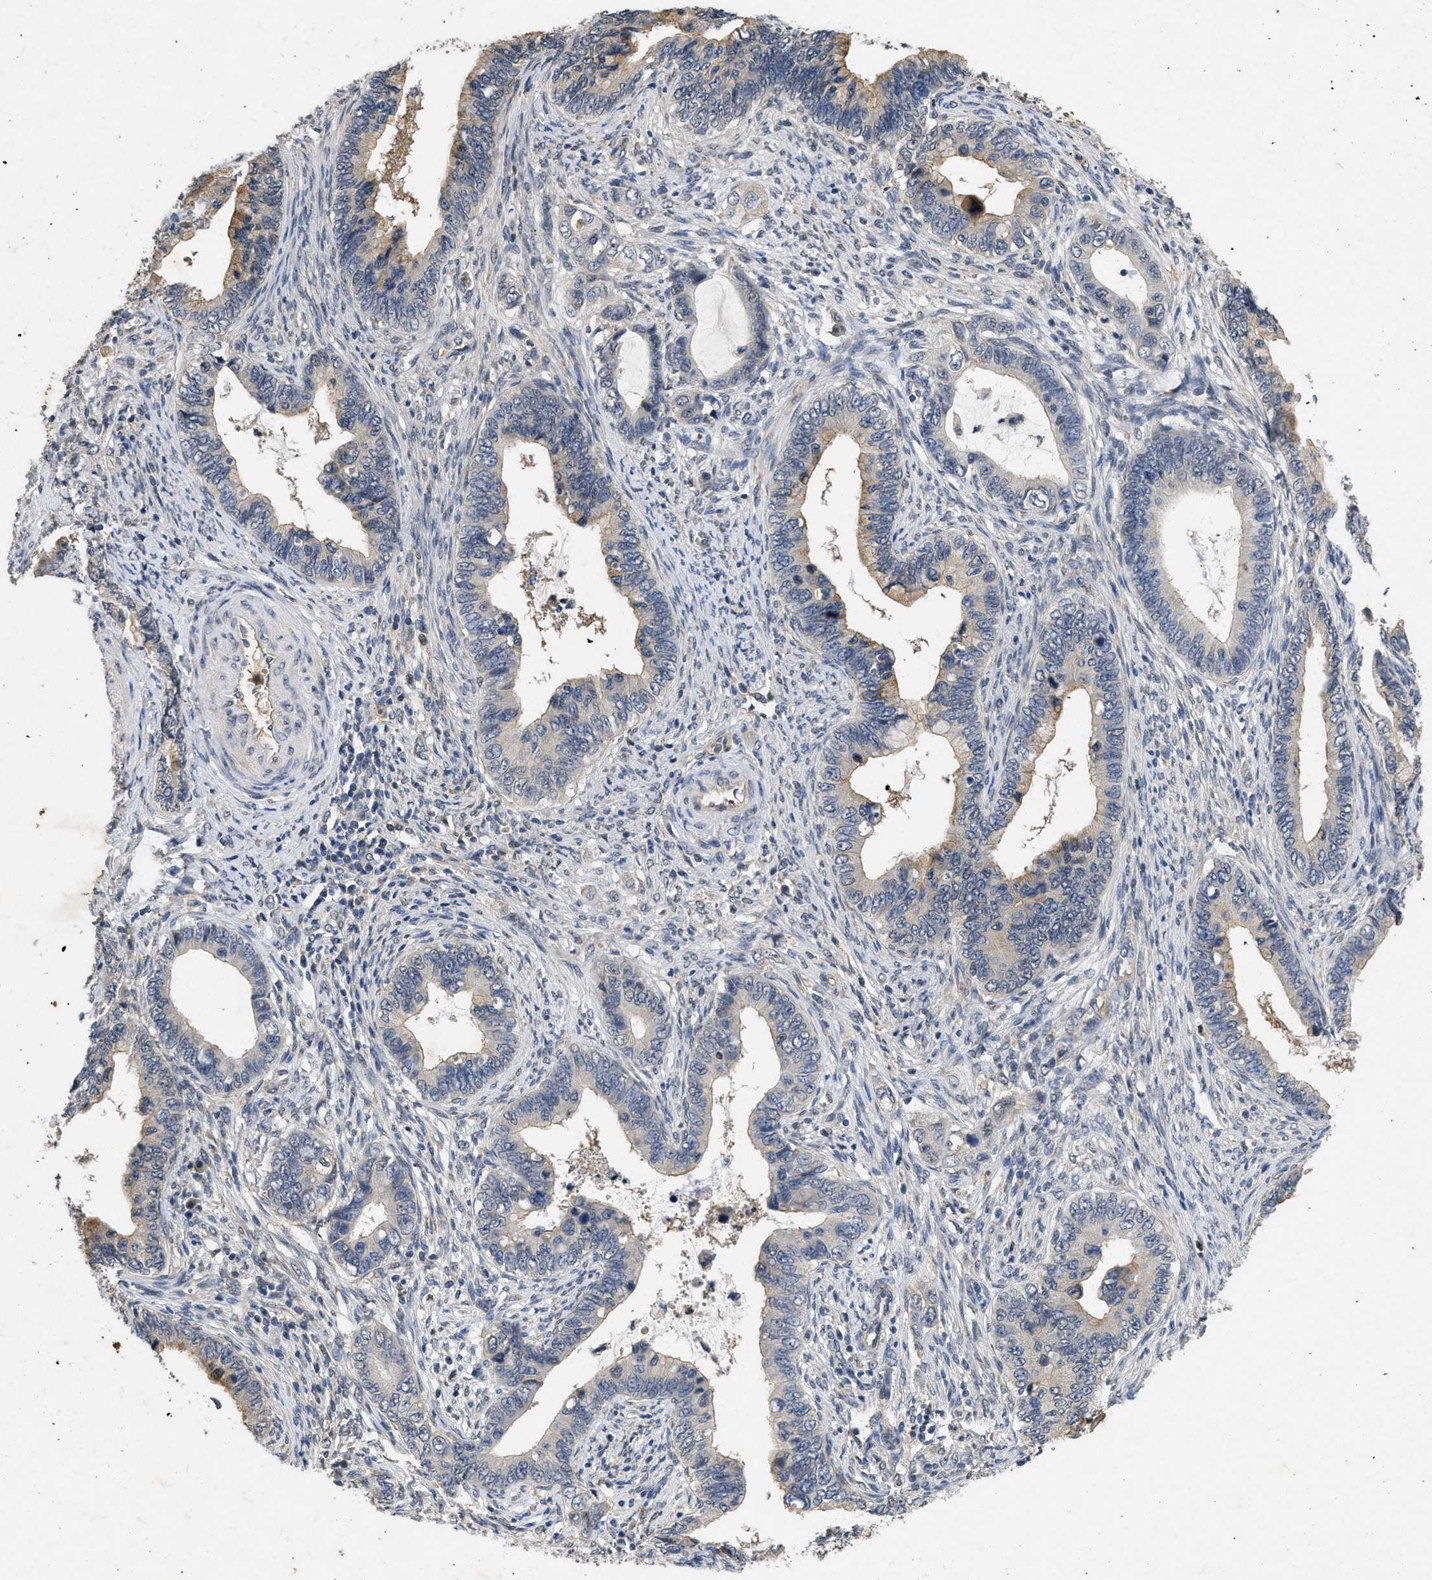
{"staining": {"intensity": "weak", "quantity": "<25%", "location": "cytoplasmic/membranous"}, "tissue": "cervical cancer", "cell_type": "Tumor cells", "image_type": "cancer", "snomed": [{"axis": "morphology", "description": "Adenocarcinoma, NOS"}, {"axis": "topography", "description": "Cervix"}], "caption": "Immunohistochemistry (IHC) photomicrograph of neoplastic tissue: human cervical cancer (adenocarcinoma) stained with DAB displays no significant protein positivity in tumor cells.", "gene": "PAPOLG", "patient": {"sex": "female", "age": 44}}